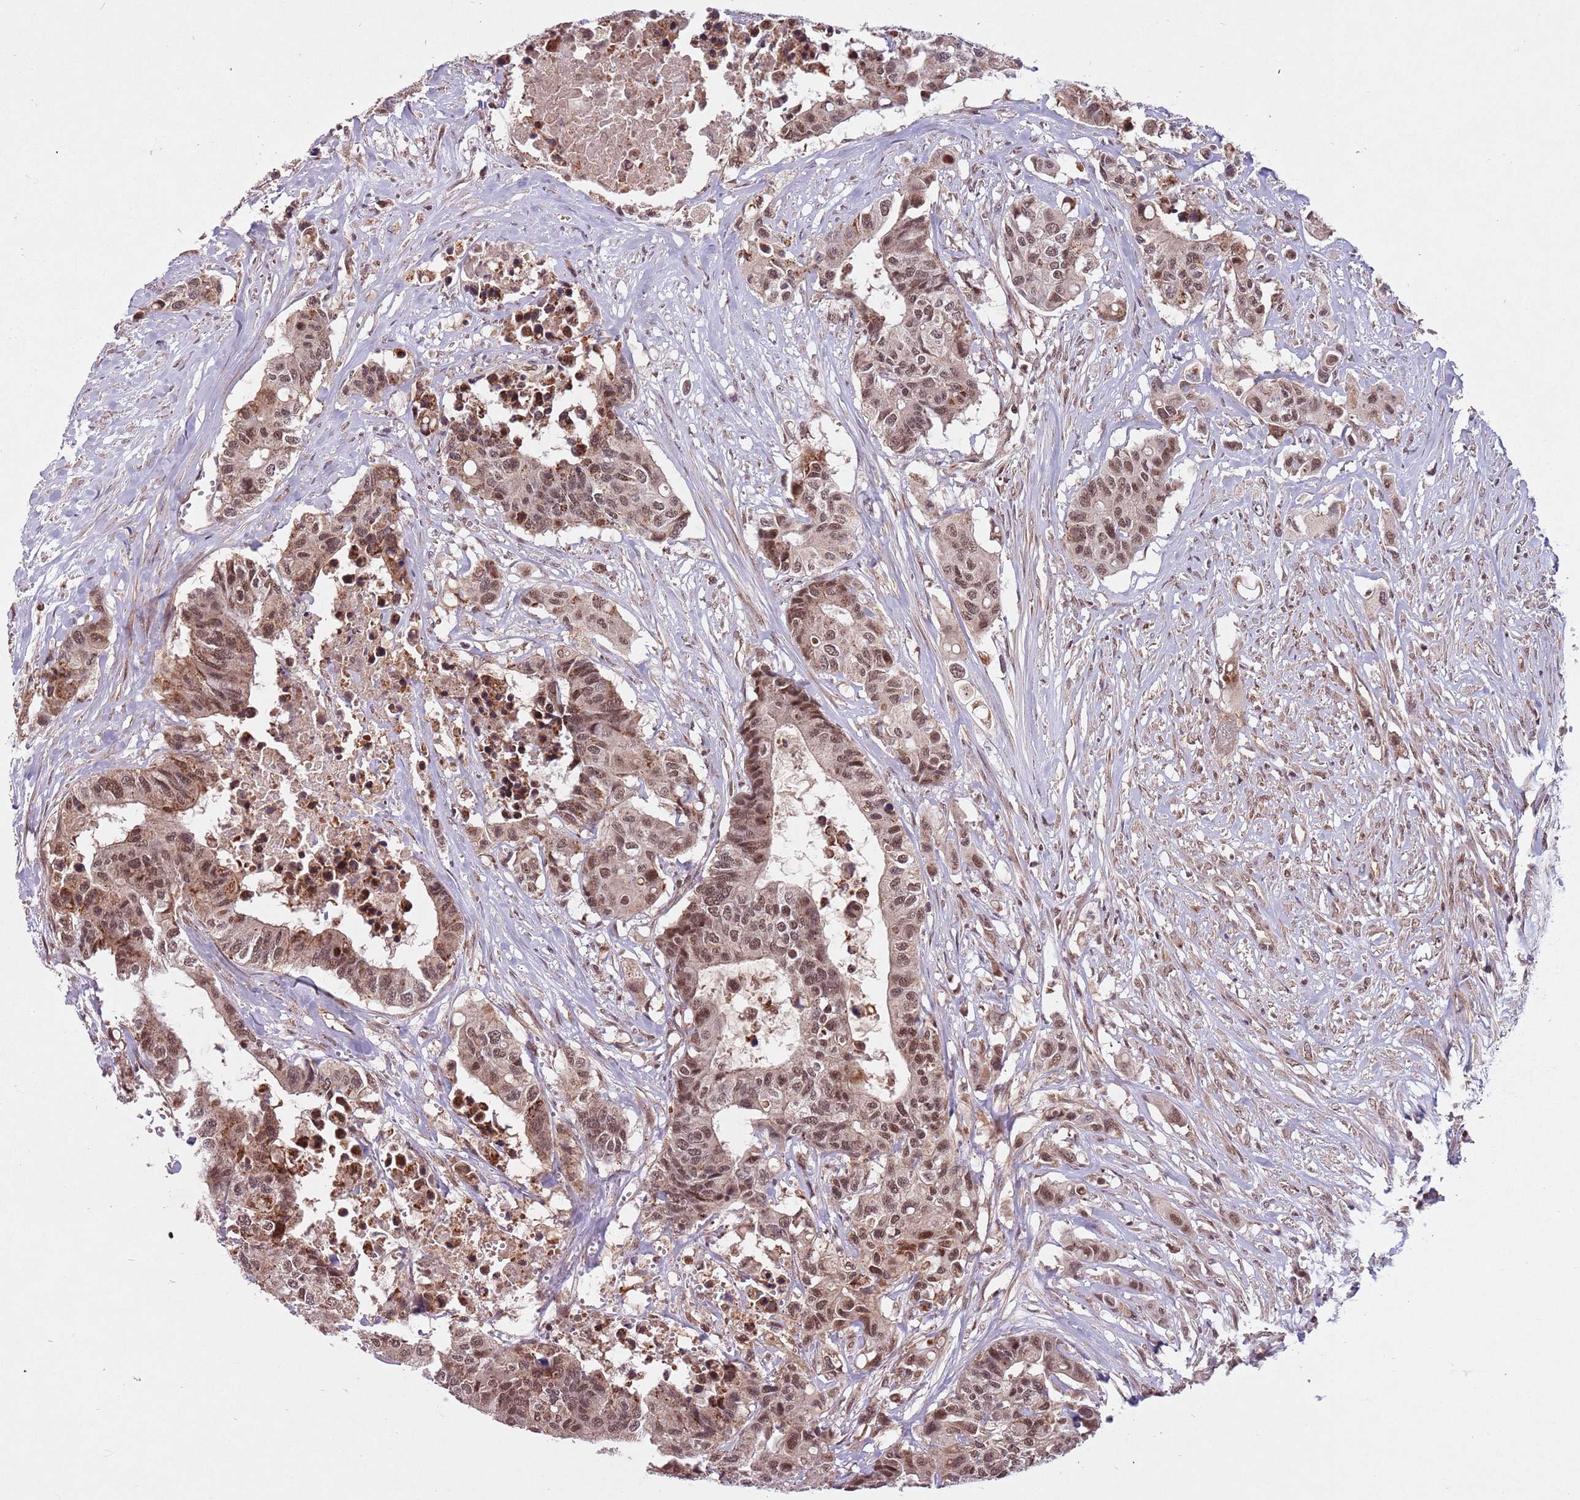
{"staining": {"intensity": "moderate", "quantity": ">75%", "location": "cytoplasmic/membranous,nuclear"}, "tissue": "colorectal cancer", "cell_type": "Tumor cells", "image_type": "cancer", "snomed": [{"axis": "morphology", "description": "Adenocarcinoma, NOS"}, {"axis": "topography", "description": "Colon"}], "caption": "IHC (DAB (3,3'-diaminobenzidine)) staining of human colorectal adenocarcinoma displays moderate cytoplasmic/membranous and nuclear protein expression in about >75% of tumor cells. (DAB (3,3'-diaminobenzidine) IHC, brown staining for protein, blue staining for nuclei).", "gene": "SUDS3", "patient": {"sex": "male", "age": 77}}